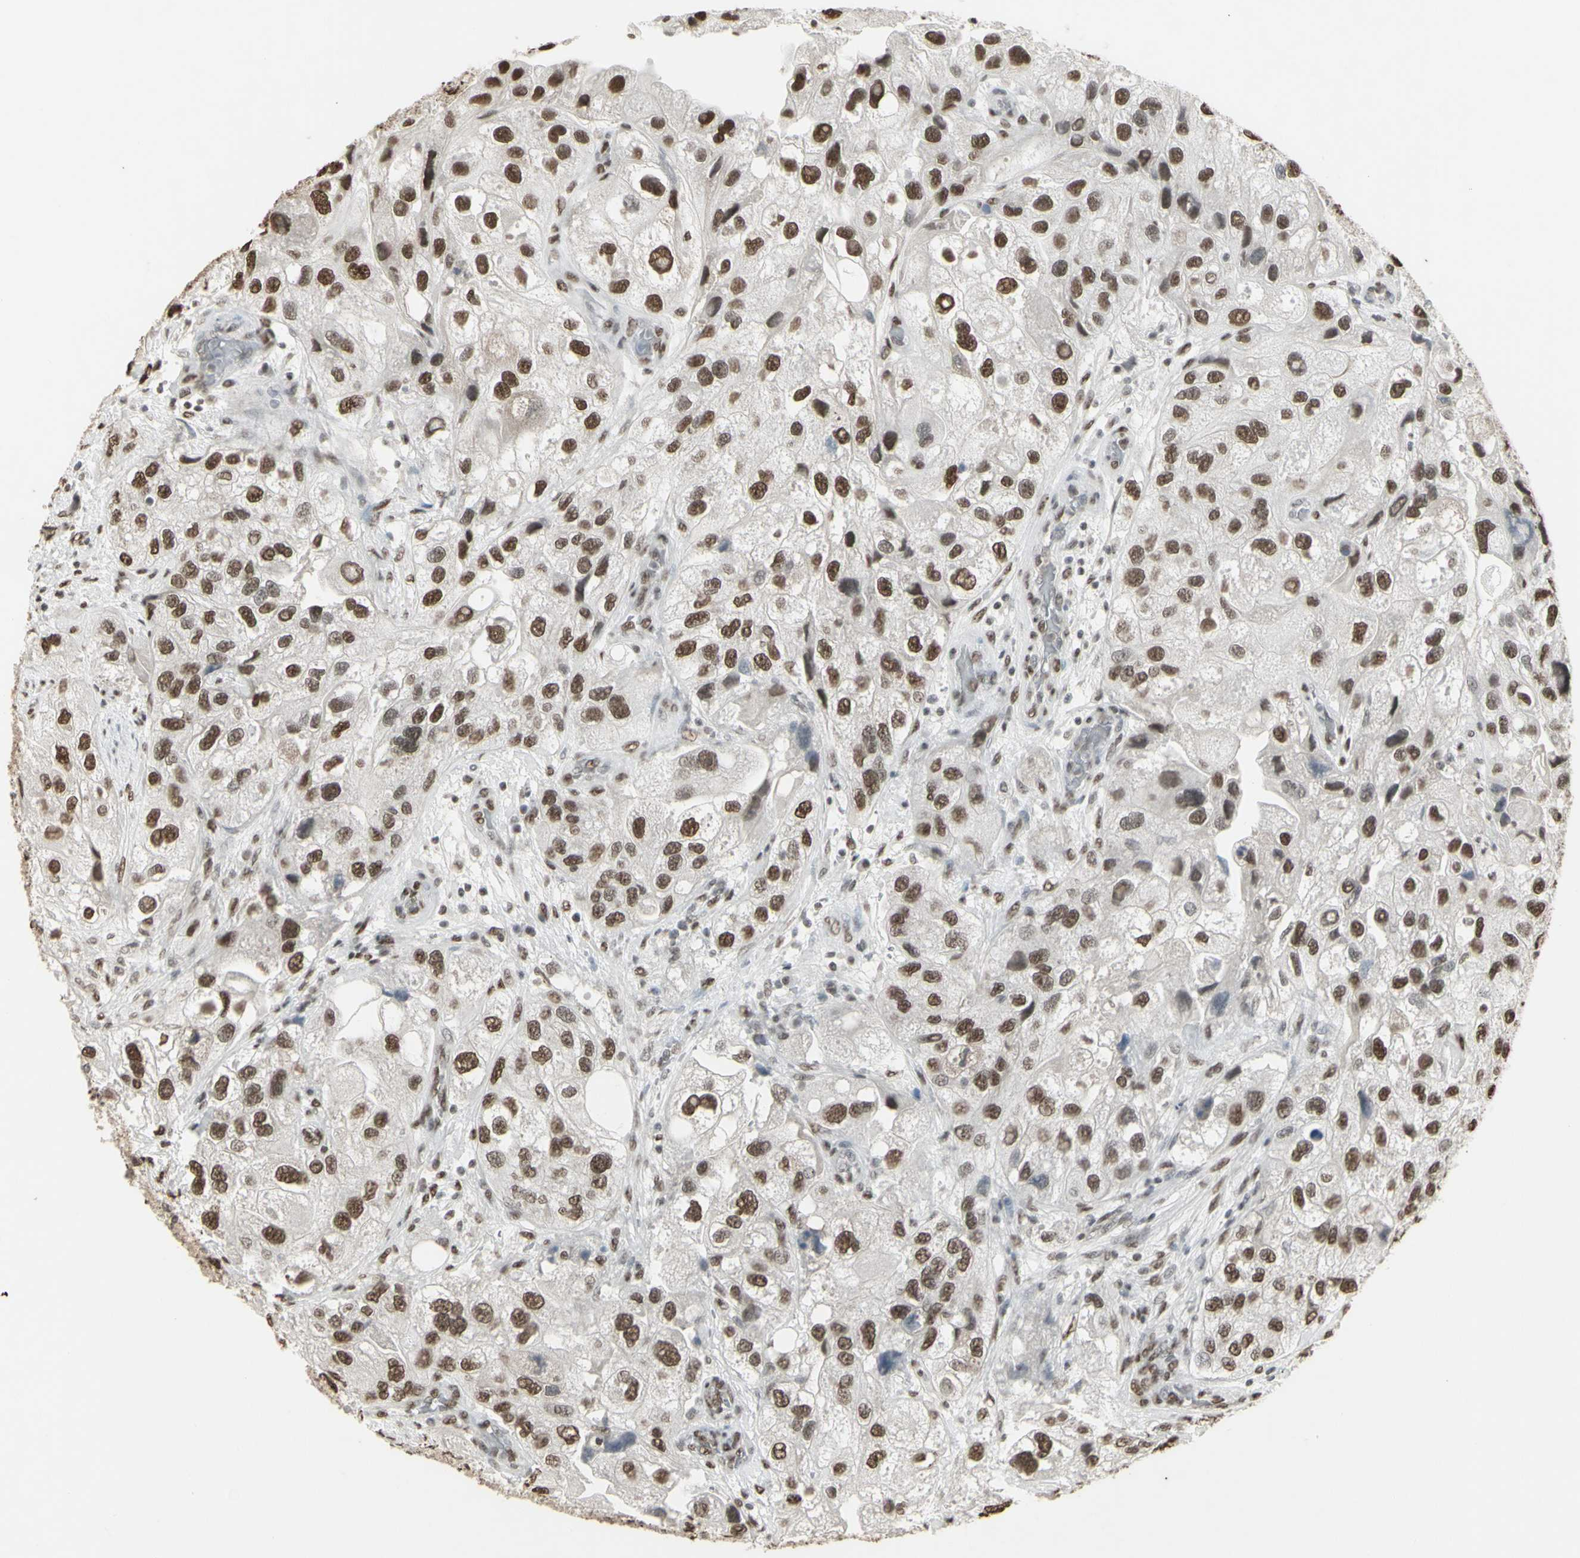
{"staining": {"intensity": "strong", "quantity": ">75%", "location": "nuclear"}, "tissue": "urothelial cancer", "cell_type": "Tumor cells", "image_type": "cancer", "snomed": [{"axis": "morphology", "description": "Urothelial carcinoma, High grade"}, {"axis": "topography", "description": "Urinary bladder"}], "caption": "An immunohistochemistry (IHC) micrograph of tumor tissue is shown. Protein staining in brown labels strong nuclear positivity in urothelial cancer within tumor cells.", "gene": "TRIM28", "patient": {"sex": "female", "age": 64}}